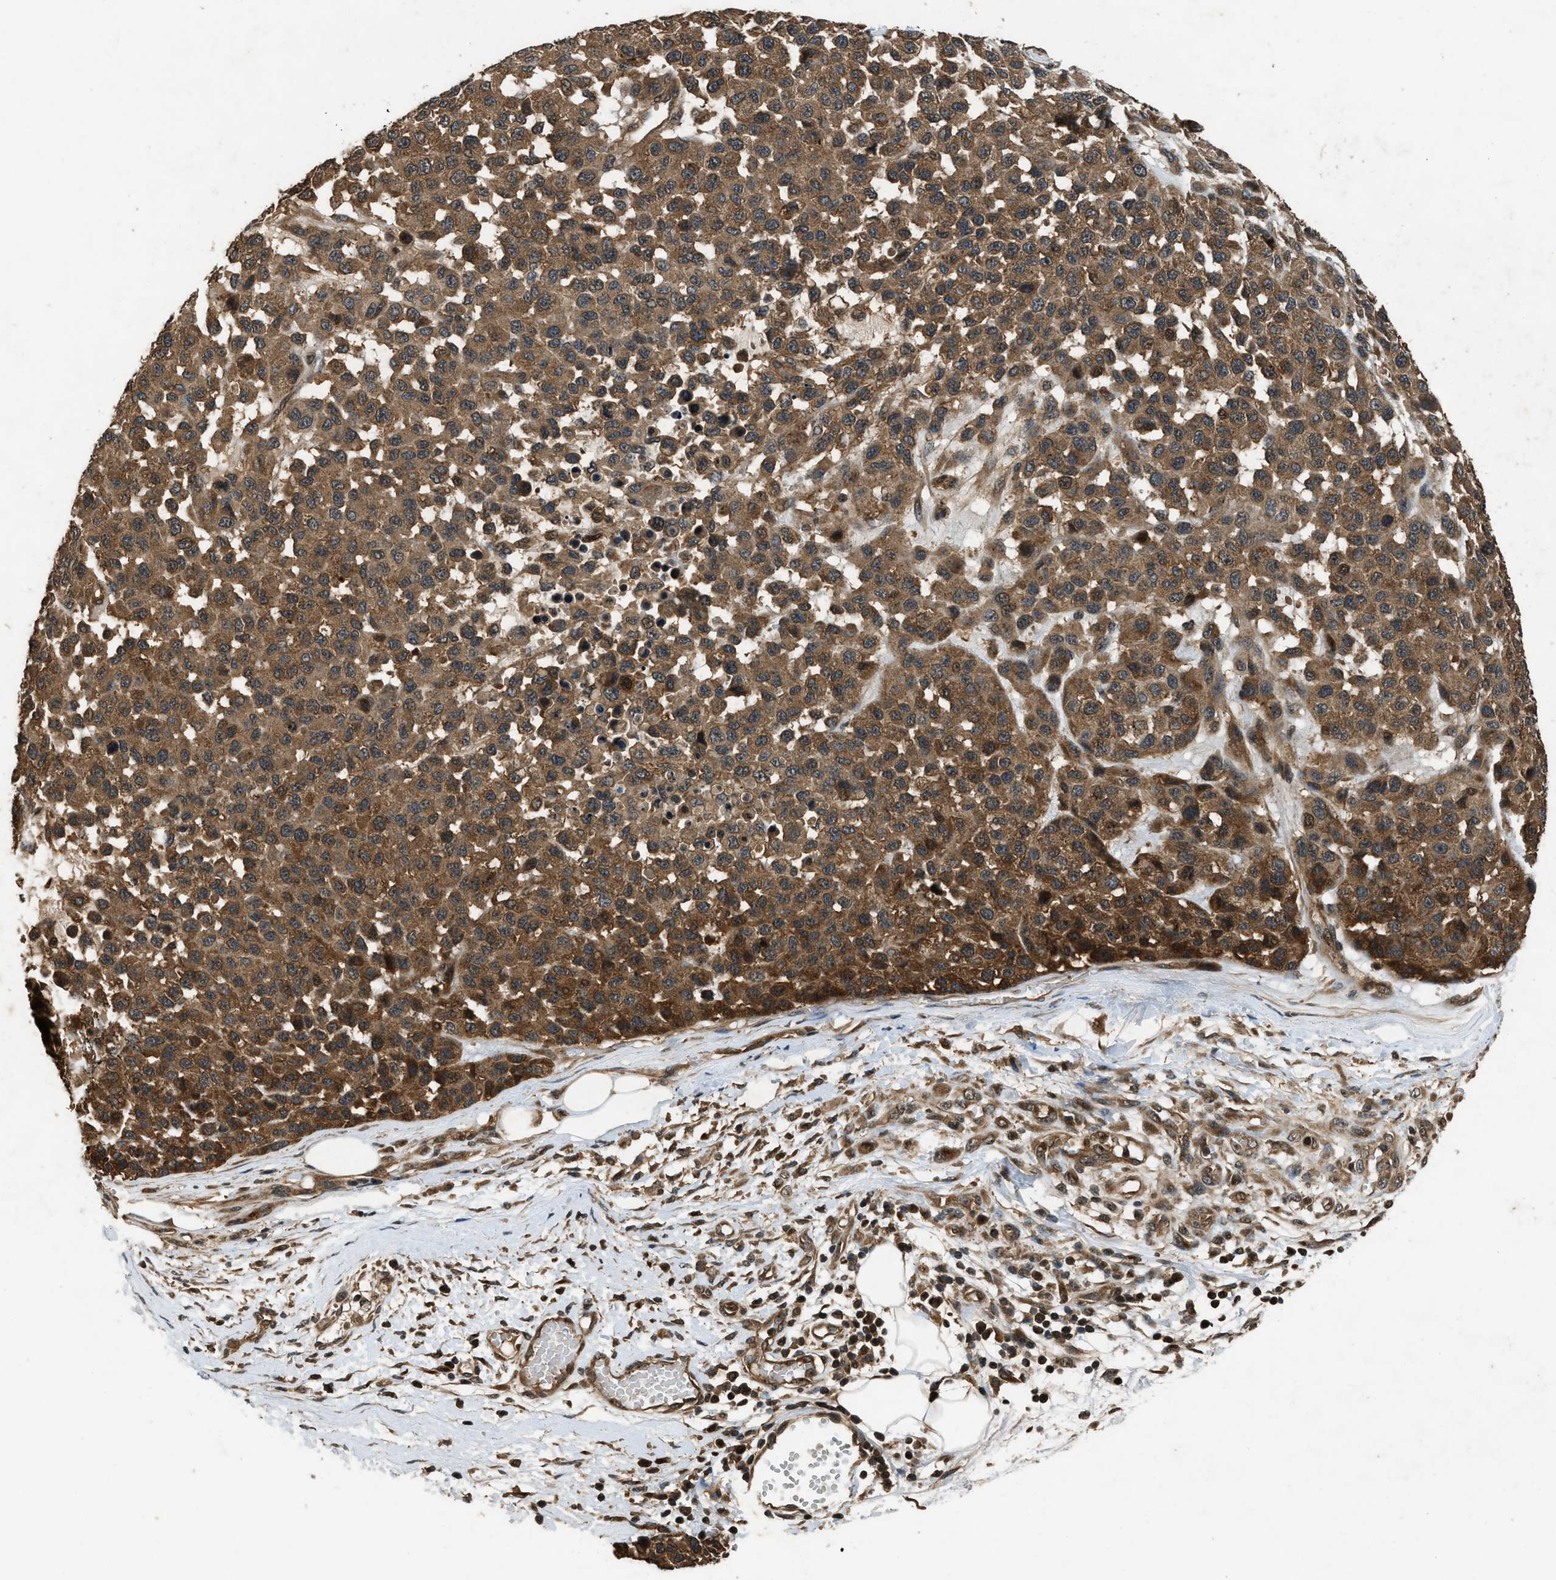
{"staining": {"intensity": "moderate", "quantity": ">75%", "location": "cytoplasmic/membranous"}, "tissue": "melanoma", "cell_type": "Tumor cells", "image_type": "cancer", "snomed": [{"axis": "morphology", "description": "Malignant melanoma, NOS"}, {"axis": "topography", "description": "Skin"}], "caption": "Immunohistochemical staining of malignant melanoma exhibits moderate cytoplasmic/membranous protein positivity in approximately >75% of tumor cells. The protein of interest is shown in brown color, while the nuclei are stained blue.", "gene": "RPS6KB1", "patient": {"sex": "male", "age": 62}}